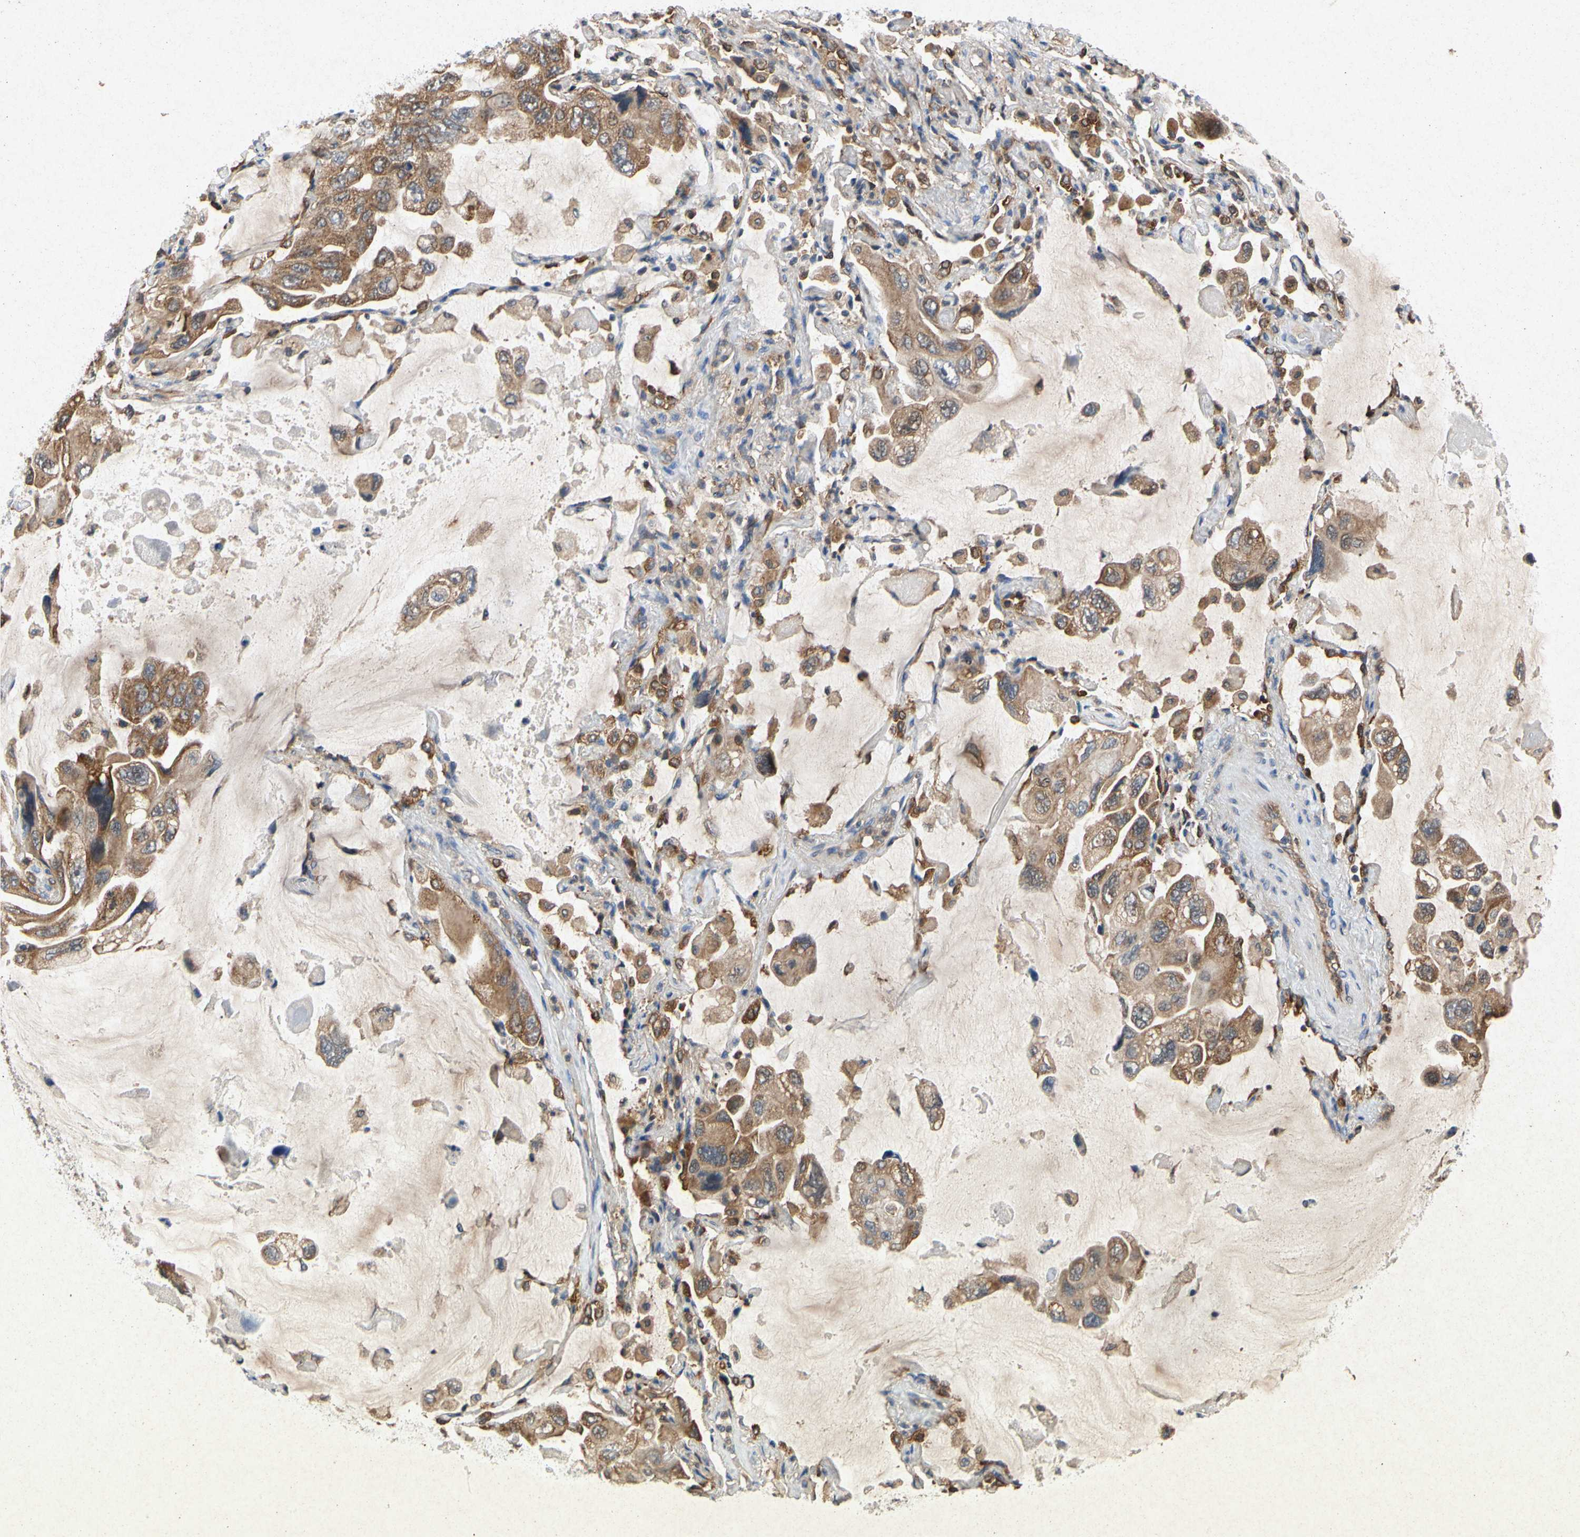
{"staining": {"intensity": "moderate", "quantity": ">75%", "location": "cytoplasmic/membranous"}, "tissue": "lung cancer", "cell_type": "Tumor cells", "image_type": "cancer", "snomed": [{"axis": "morphology", "description": "Squamous cell carcinoma, NOS"}, {"axis": "topography", "description": "Lung"}], "caption": "IHC of human lung squamous cell carcinoma shows medium levels of moderate cytoplasmic/membranous staining in about >75% of tumor cells.", "gene": "RPS6KA1", "patient": {"sex": "female", "age": 73}}